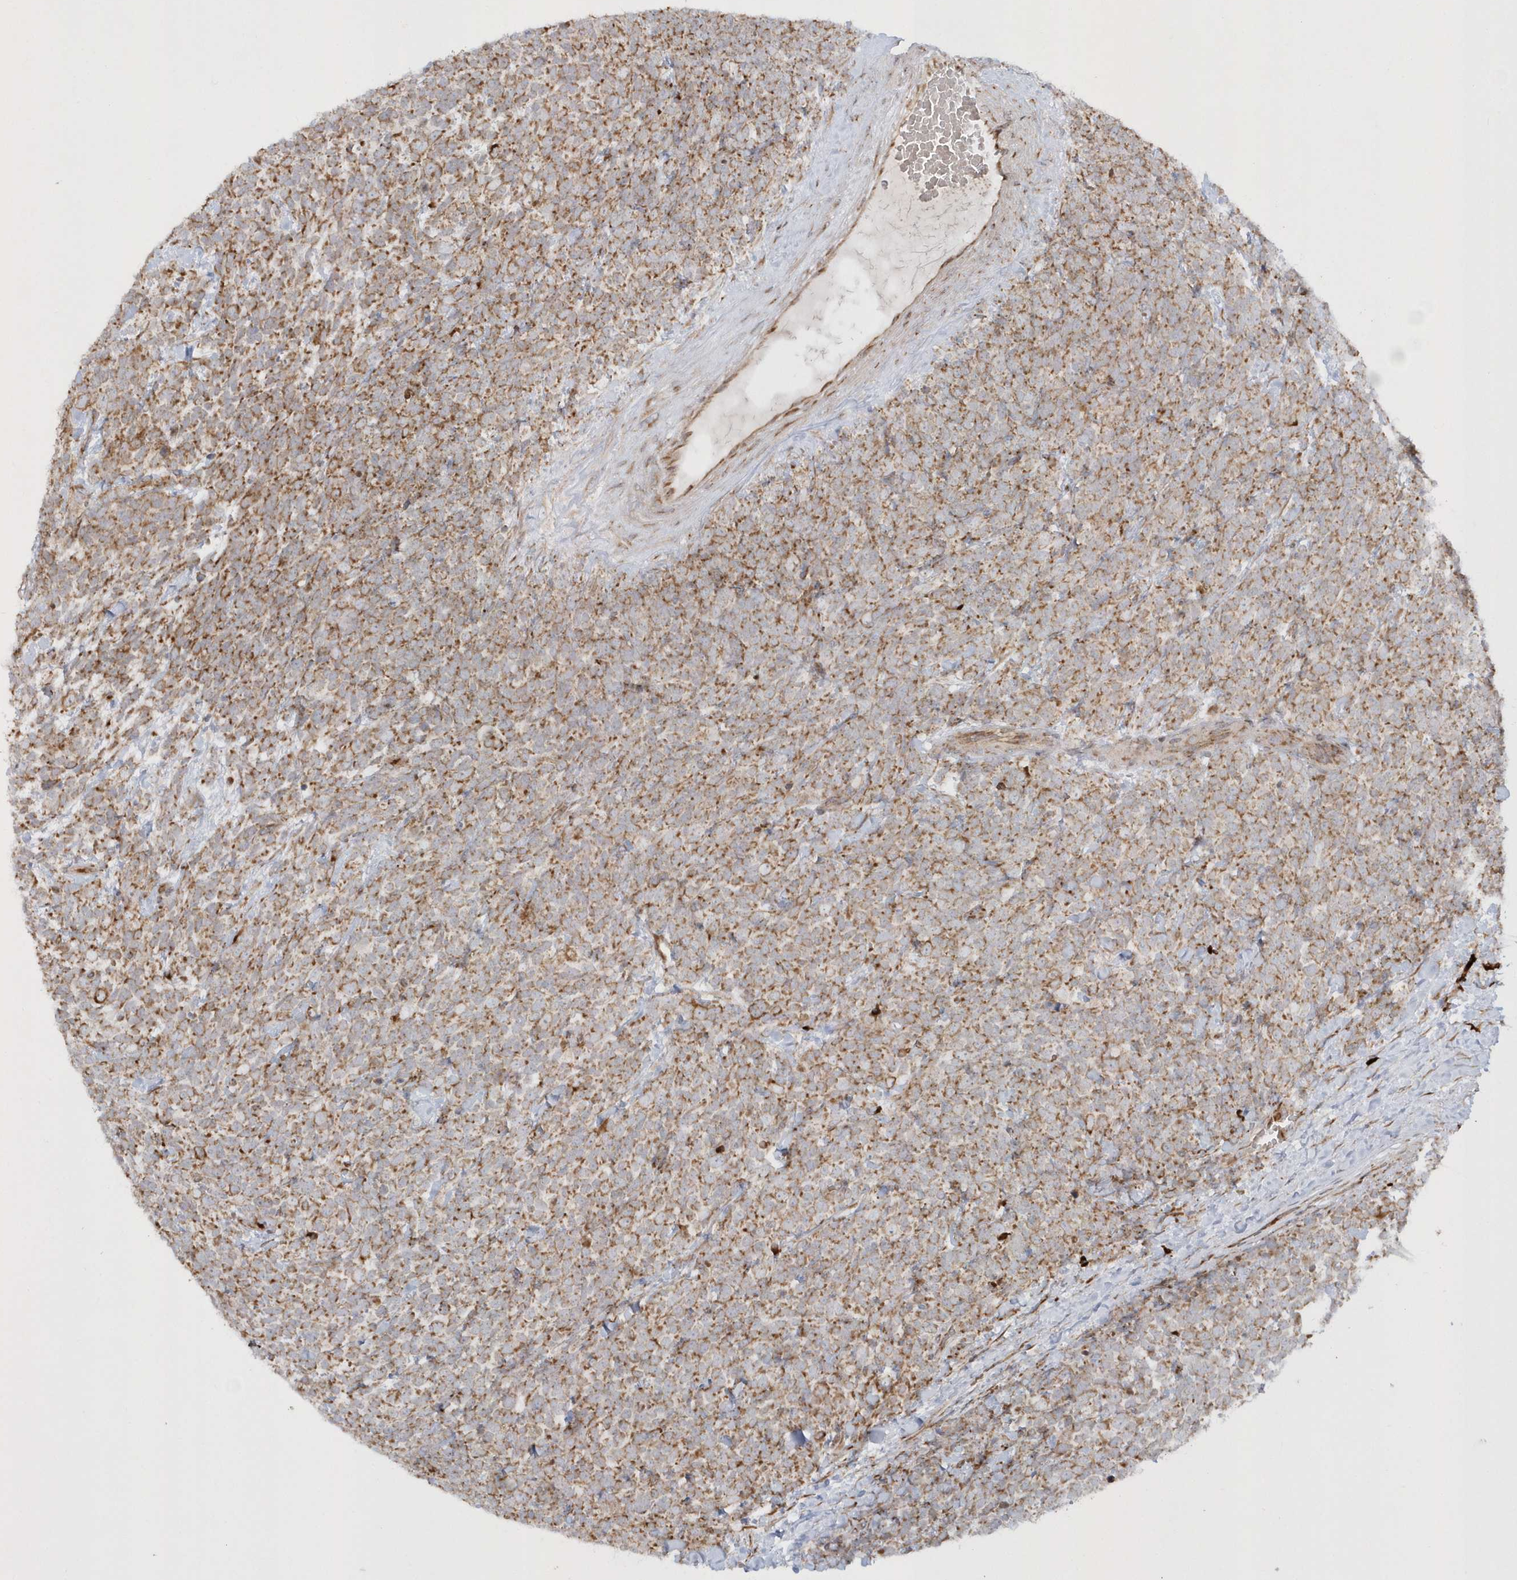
{"staining": {"intensity": "moderate", "quantity": ">75%", "location": "cytoplasmic/membranous"}, "tissue": "urothelial cancer", "cell_type": "Tumor cells", "image_type": "cancer", "snomed": [{"axis": "morphology", "description": "Urothelial carcinoma, High grade"}, {"axis": "topography", "description": "Urinary bladder"}], "caption": "High-power microscopy captured an IHC image of urothelial carcinoma (high-grade), revealing moderate cytoplasmic/membranous positivity in approximately >75% of tumor cells.", "gene": "SH3BP2", "patient": {"sex": "female", "age": 82}}